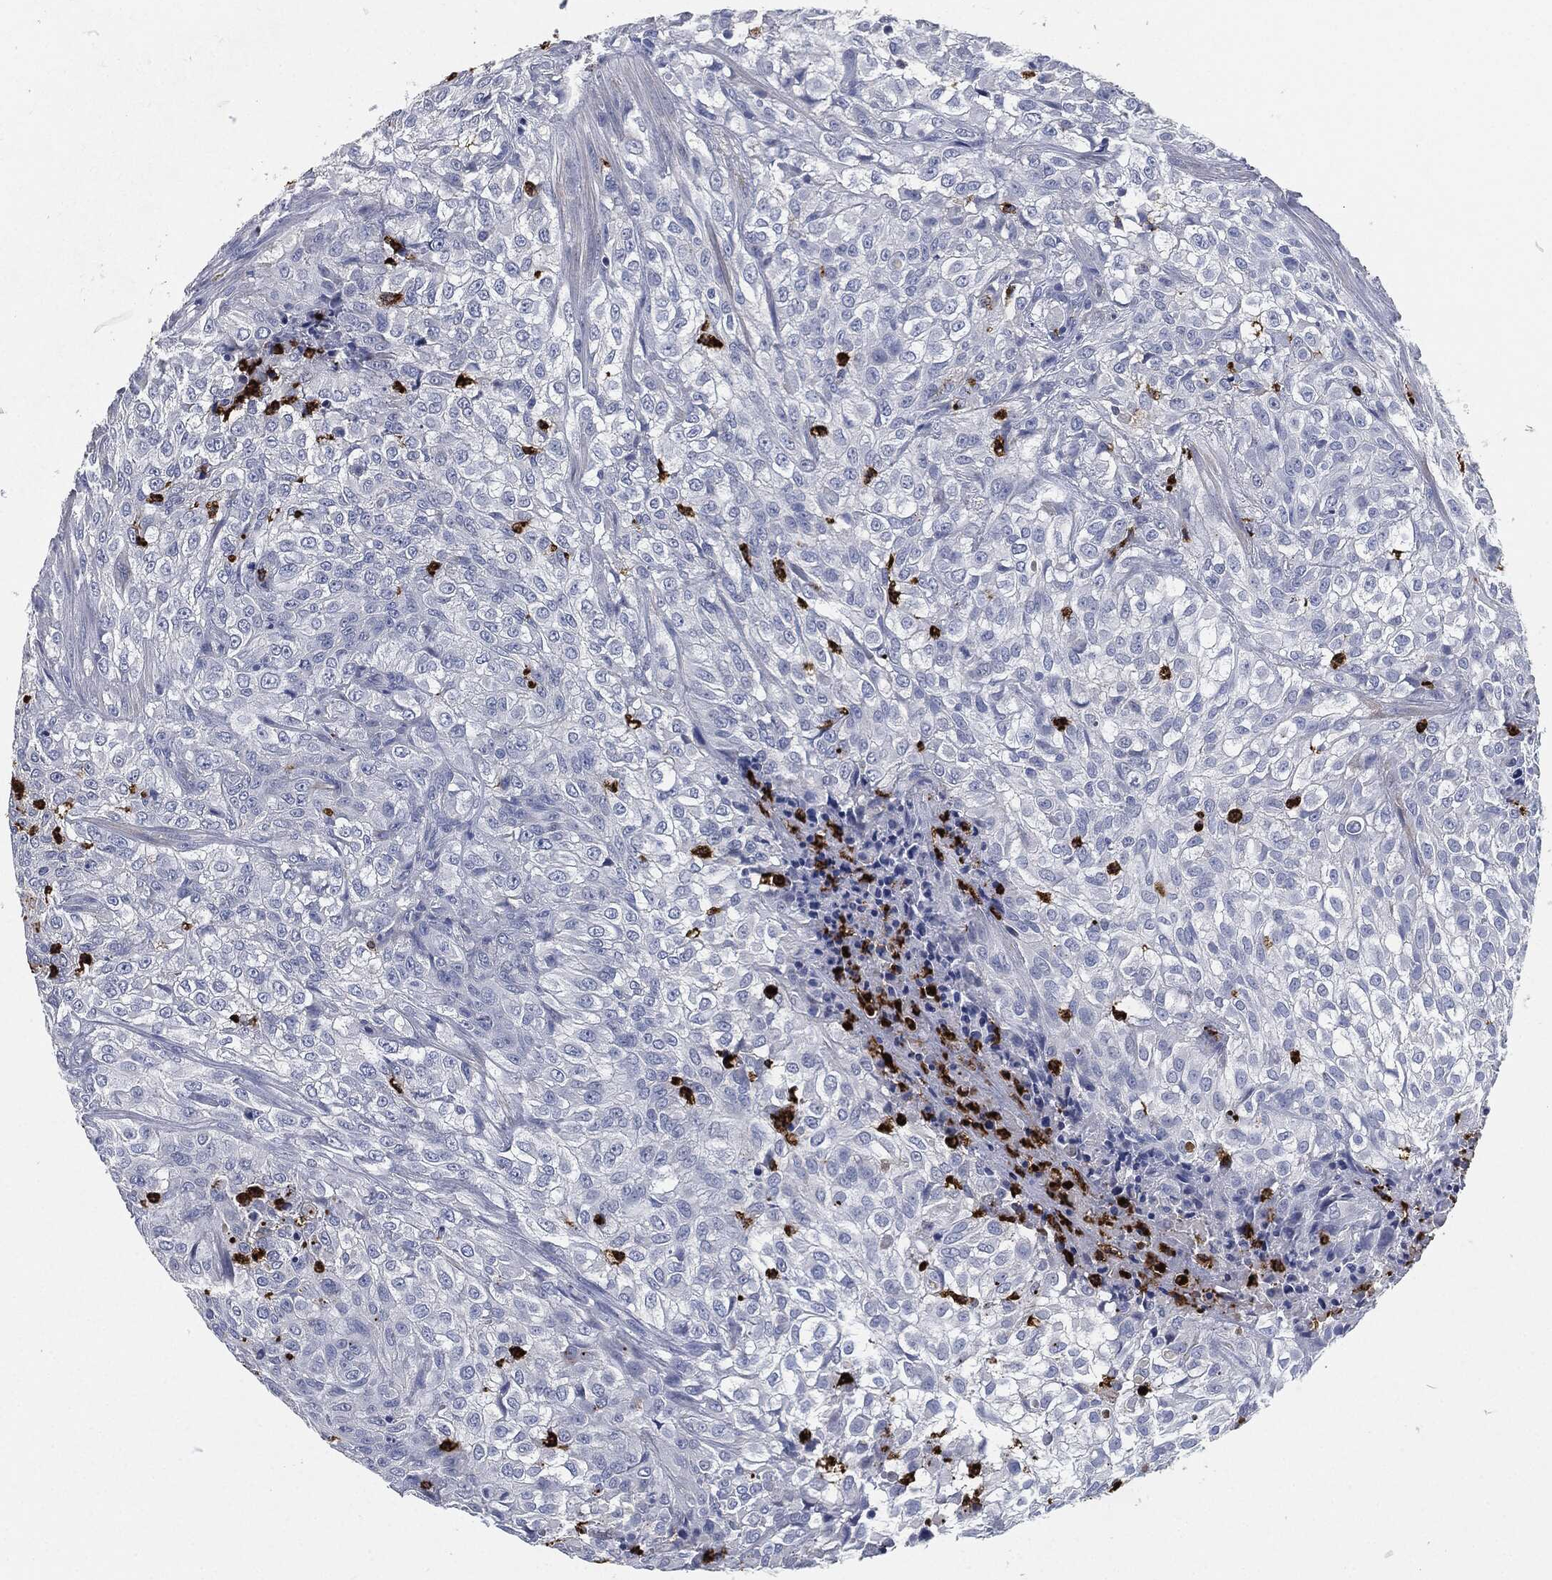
{"staining": {"intensity": "negative", "quantity": "none", "location": "none"}, "tissue": "urothelial cancer", "cell_type": "Tumor cells", "image_type": "cancer", "snomed": [{"axis": "morphology", "description": "Urothelial carcinoma, High grade"}, {"axis": "topography", "description": "Urinary bladder"}], "caption": "This is a histopathology image of immunohistochemistry staining of urothelial cancer, which shows no staining in tumor cells.", "gene": "MPO", "patient": {"sex": "male", "age": 56}}